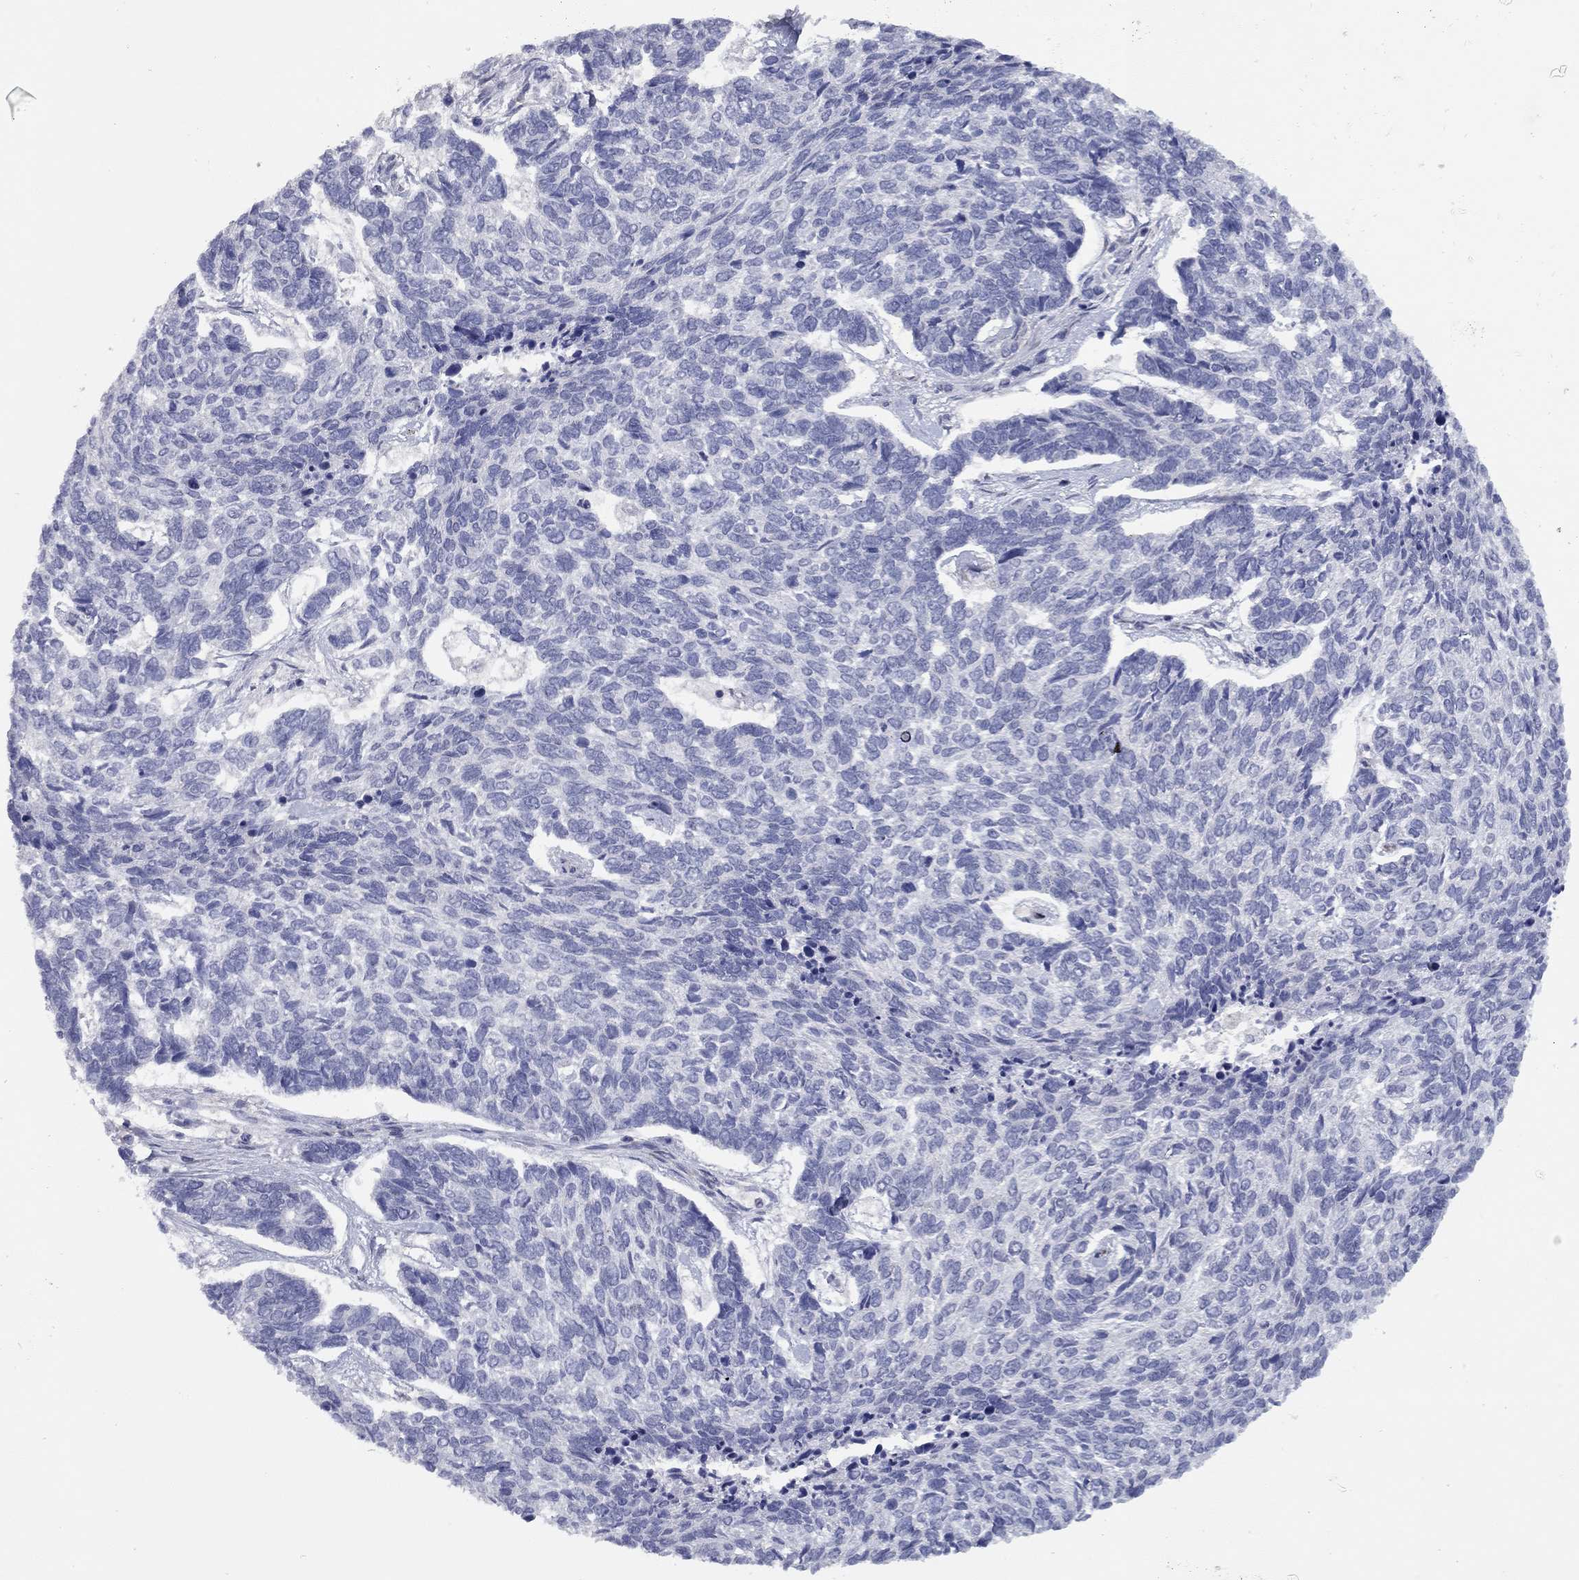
{"staining": {"intensity": "negative", "quantity": "none", "location": "none"}, "tissue": "skin cancer", "cell_type": "Tumor cells", "image_type": "cancer", "snomed": [{"axis": "morphology", "description": "Basal cell carcinoma"}, {"axis": "topography", "description": "Skin"}], "caption": "Protein analysis of skin cancer exhibits no significant staining in tumor cells.", "gene": "DUSP7", "patient": {"sex": "female", "age": 65}}